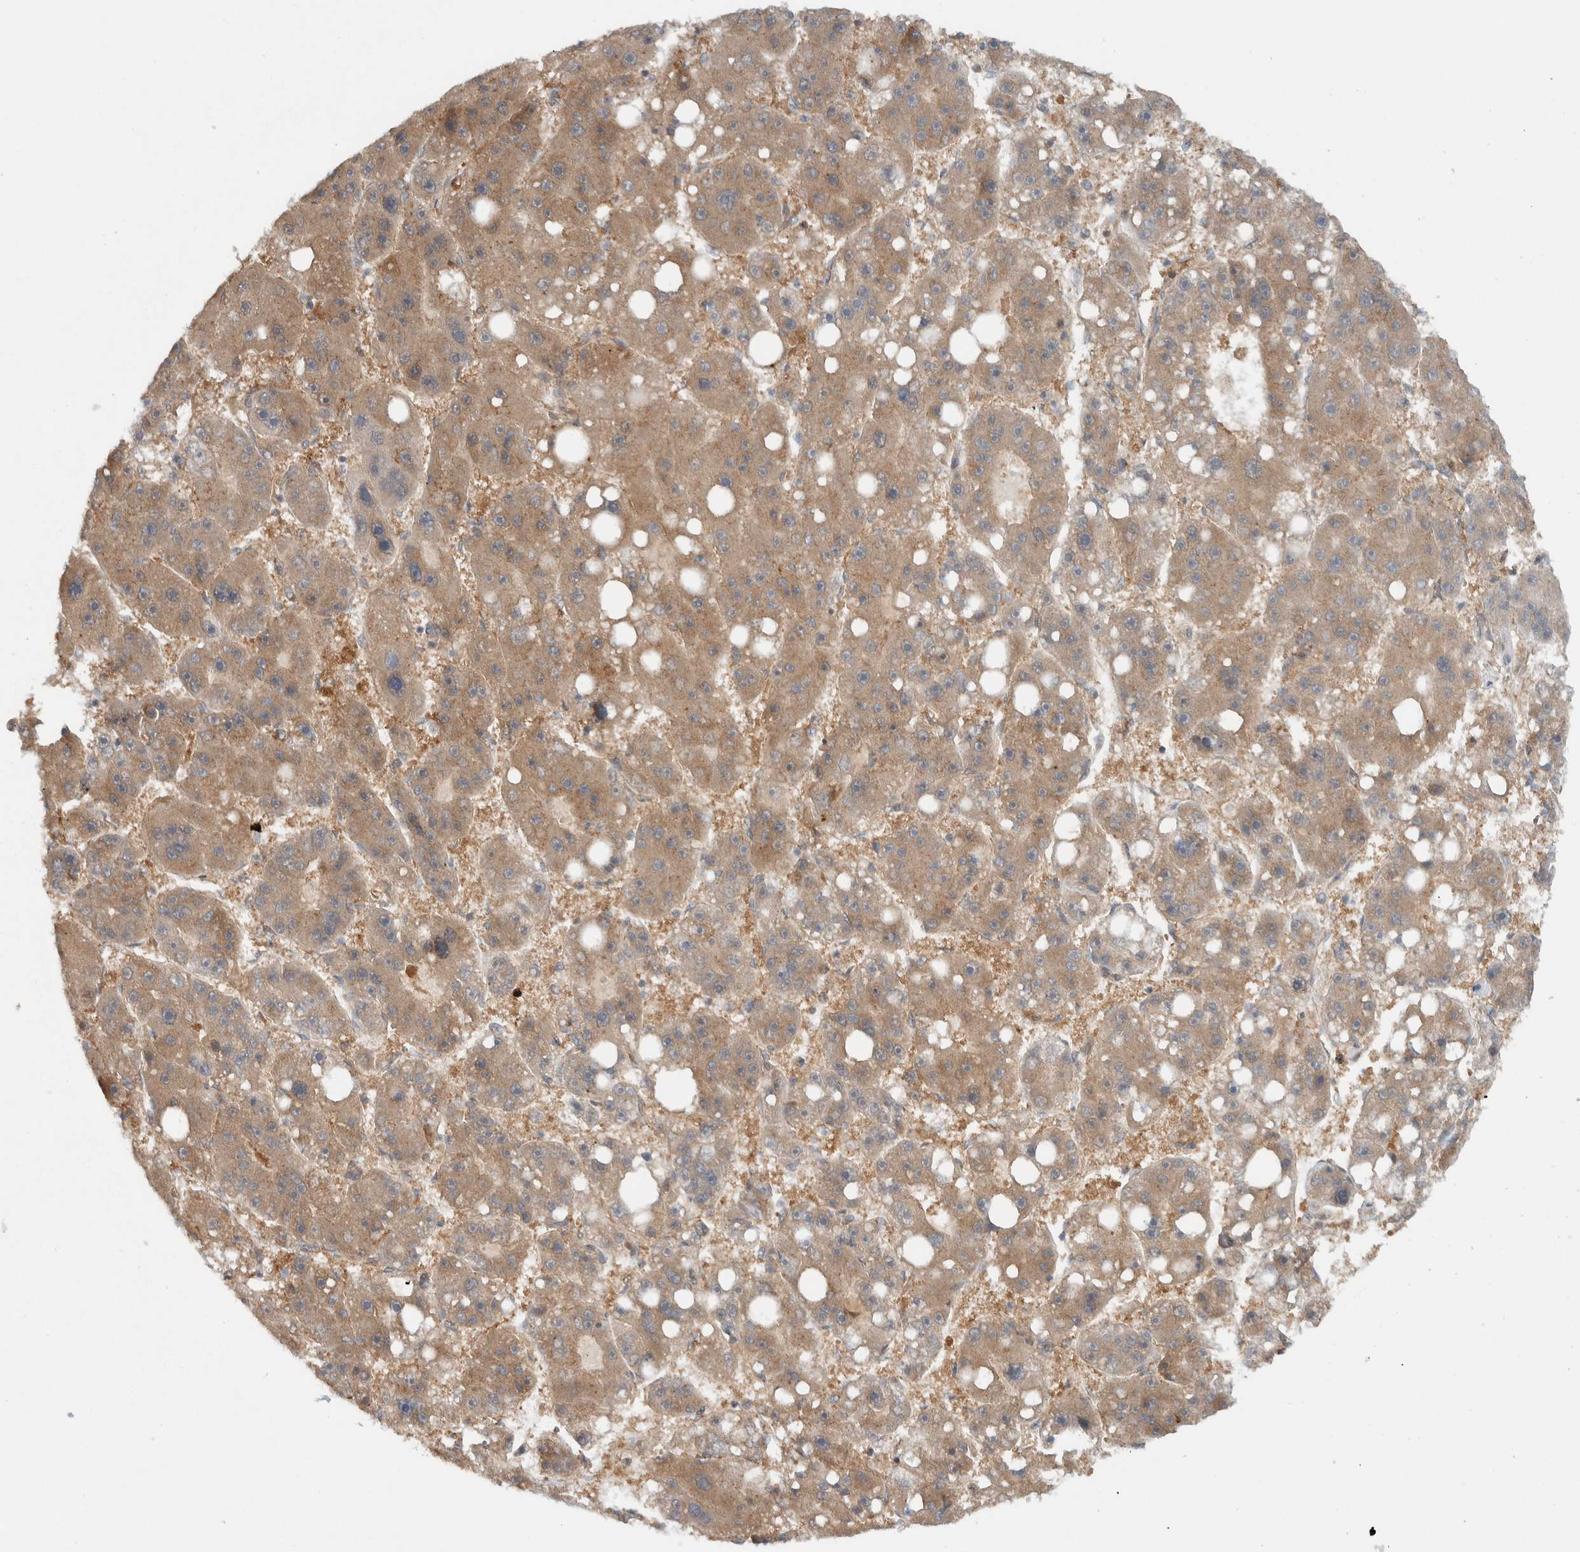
{"staining": {"intensity": "weak", "quantity": ">75%", "location": "cytoplasmic/membranous"}, "tissue": "liver cancer", "cell_type": "Tumor cells", "image_type": "cancer", "snomed": [{"axis": "morphology", "description": "Carcinoma, Hepatocellular, NOS"}, {"axis": "topography", "description": "Liver"}], "caption": "Liver hepatocellular carcinoma stained for a protein exhibits weak cytoplasmic/membranous positivity in tumor cells. The protein is shown in brown color, while the nuclei are stained blue.", "gene": "KLHL6", "patient": {"sex": "female", "age": 61}}